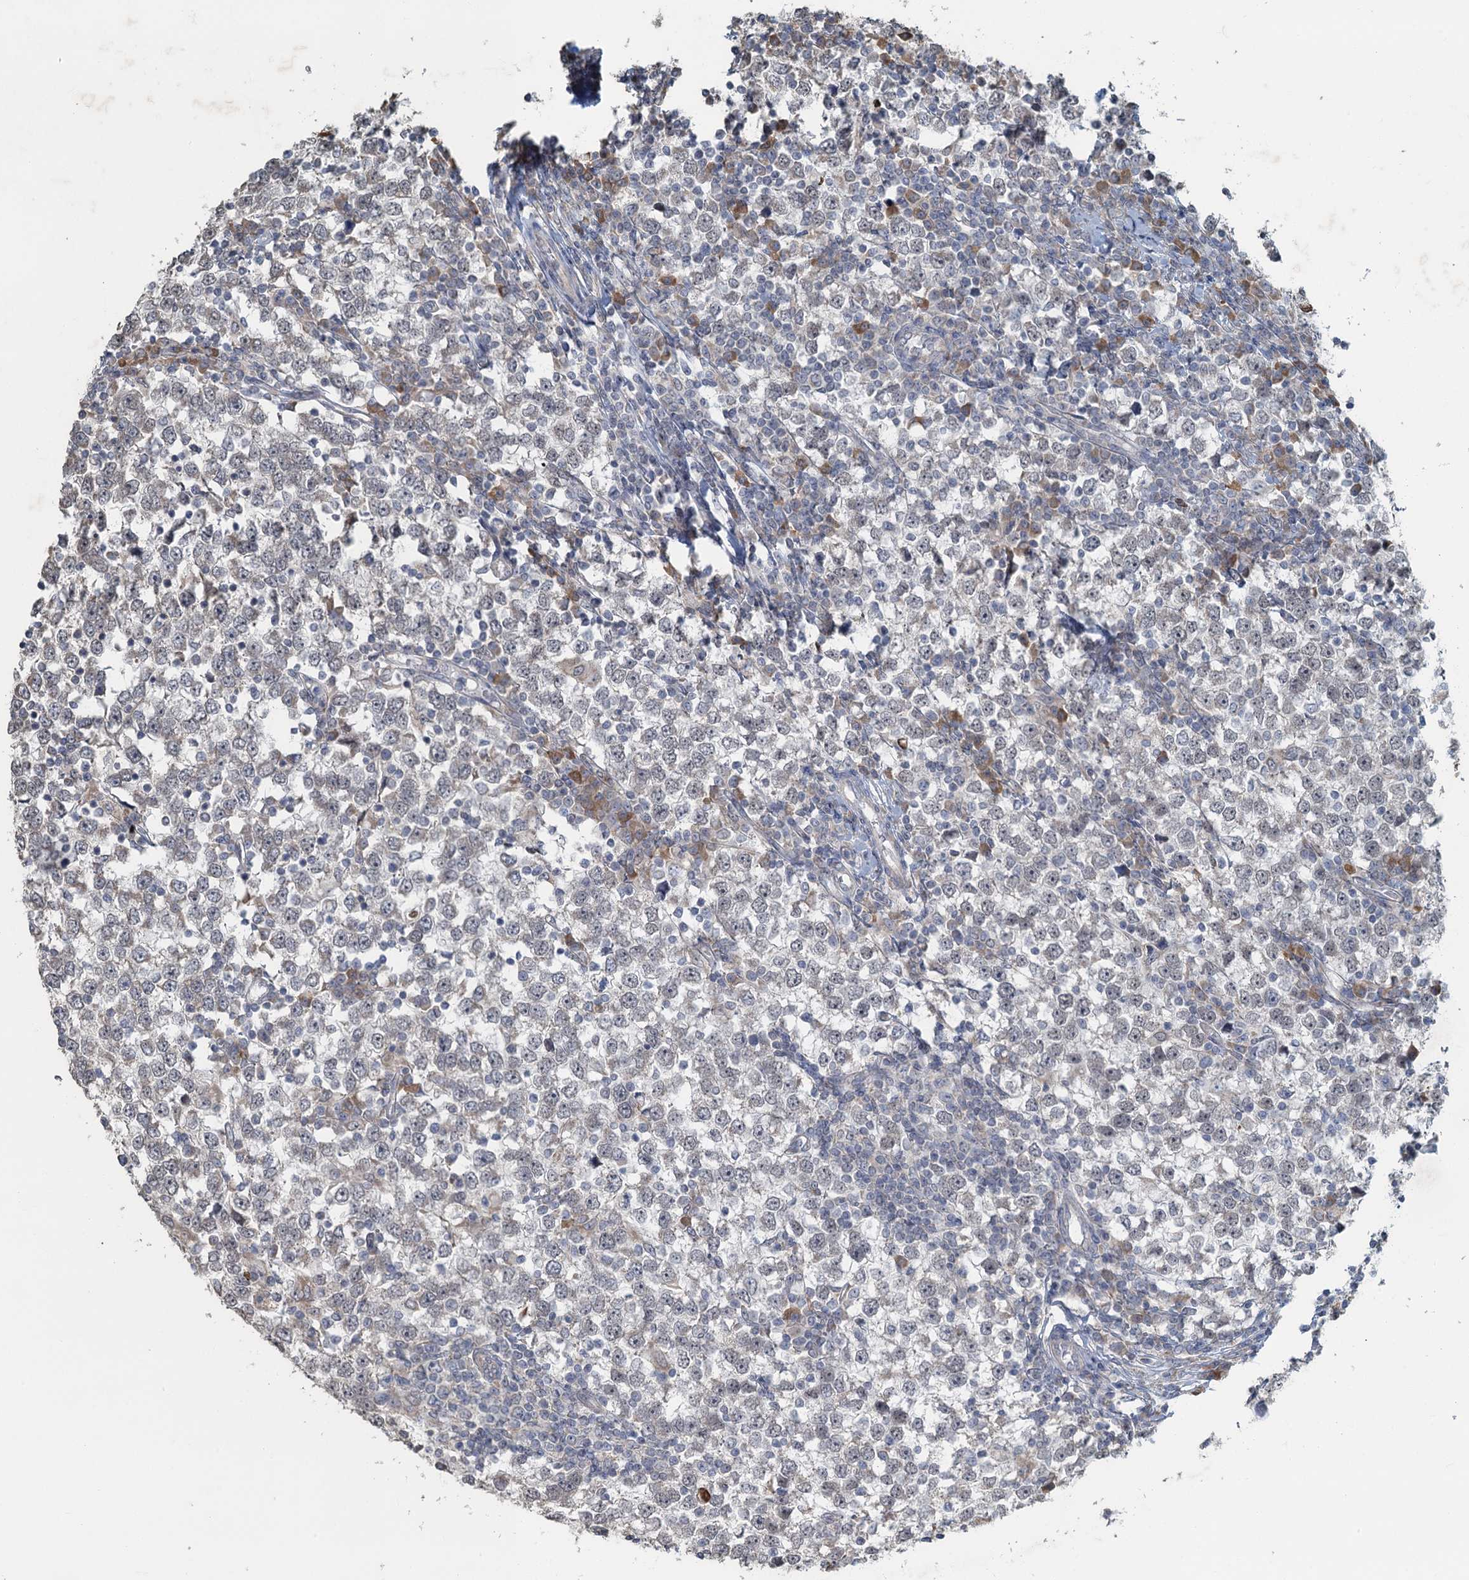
{"staining": {"intensity": "negative", "quantity": "none", "location": "none"}, "tissue": "testis cancer", "cell_type": "Tumor cells", "image_type": "cancer", "snomed": [{"axis": "morphology", "description": "Seminoma, NOS"}, {"axis": "topography", "description": "Testis"}], "caption": "Testis seminoma was stained to show a protein in brown. There is no significant staining in tumor cells. (Stains: DAB immunohistochemistry (IHC) with hematoxylin counter stain, Microscopy: brightfield microscopy at high magnification).", "gene": "TEX35", "patient": {"sex": "male", "age": 65}}